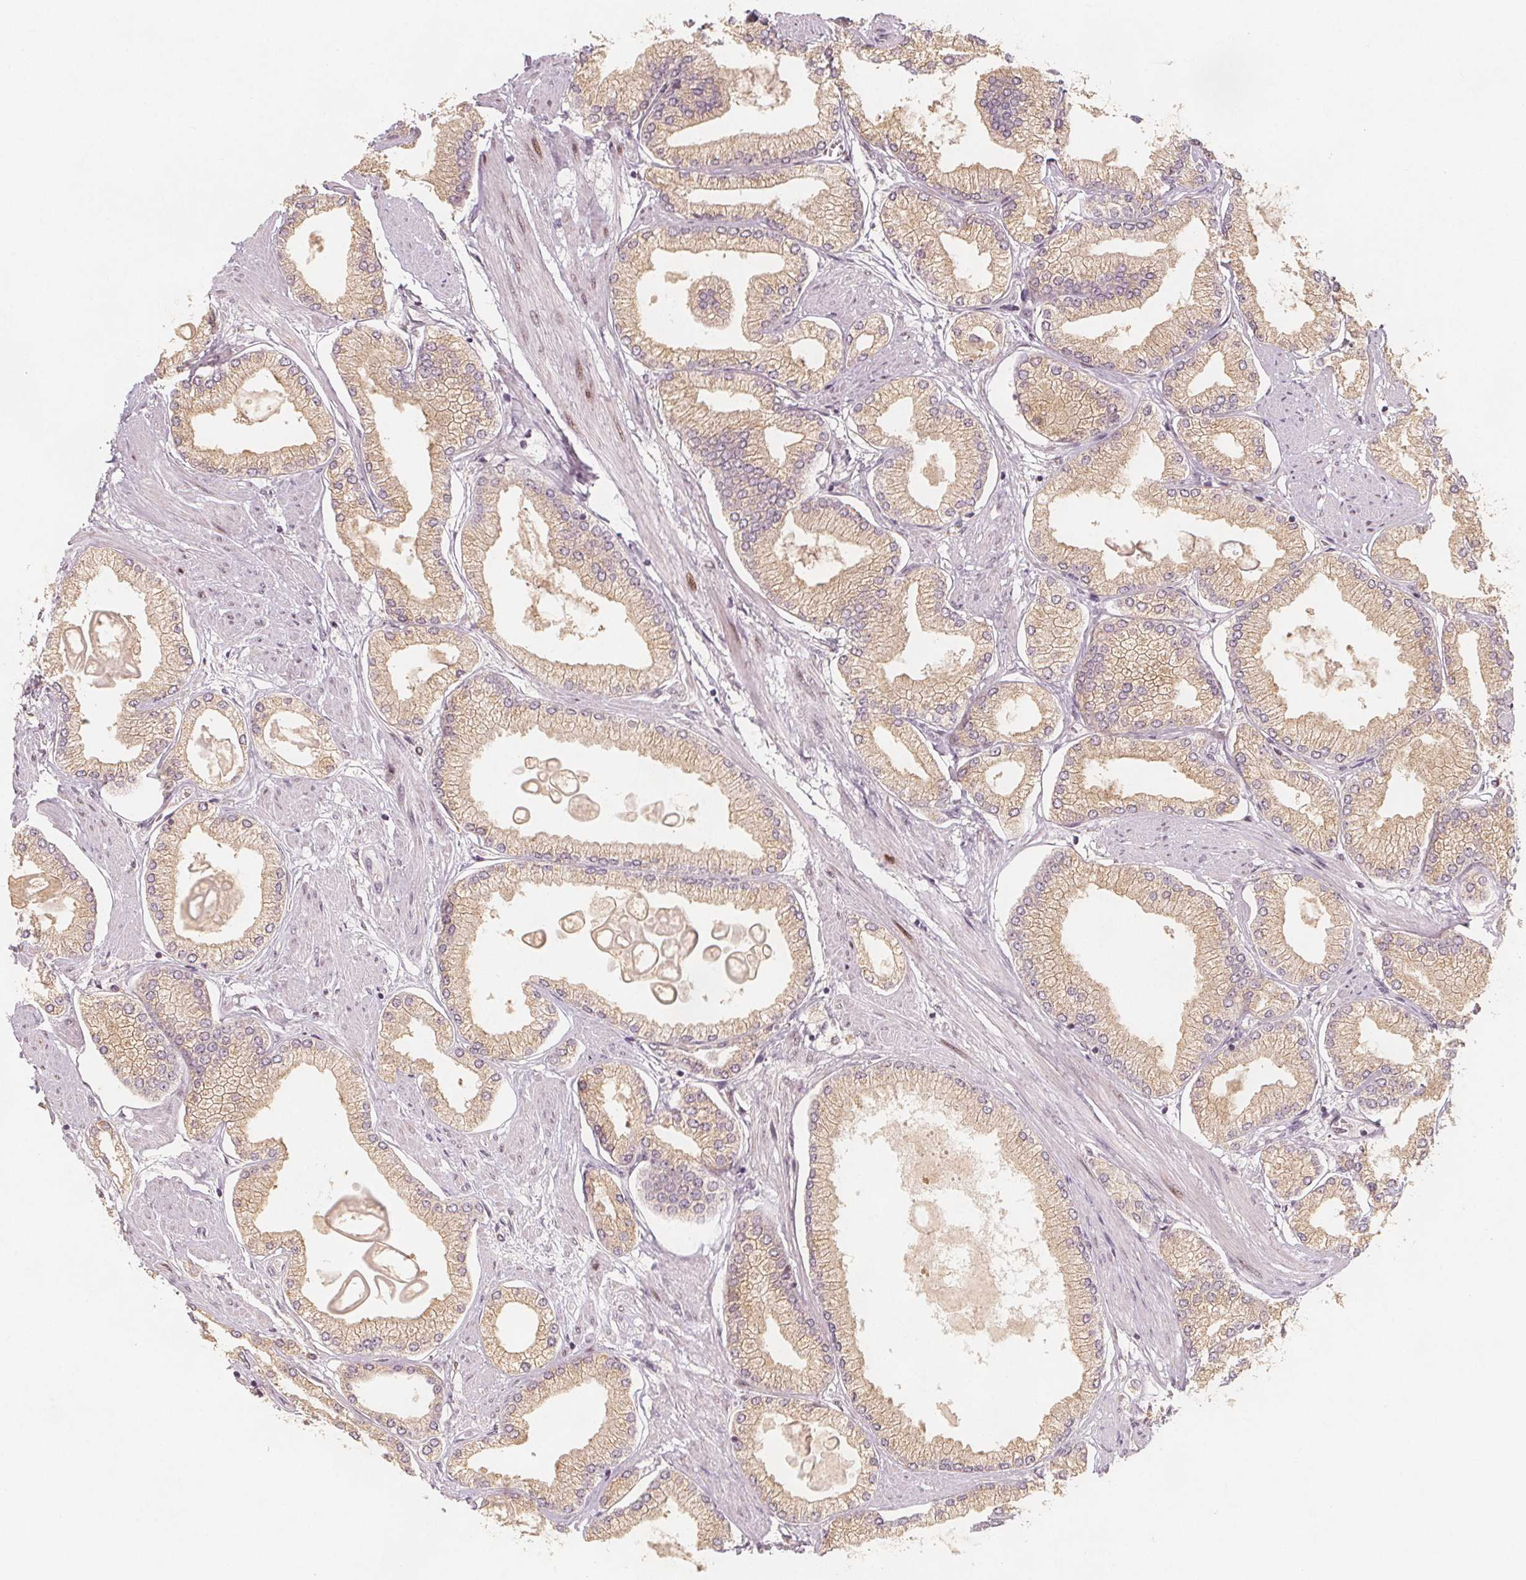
{"staining": {"intensity": "weak", "quantity": ">75%", "location": "cytoplasmic/membranous"}, "tissue": "prostate cancer", "cell_type": "Tumor cells", "image_type": "cancer", "snomed": [{"axis": "morphology", "description": "Adenocarcinoma, High grade"}, {"axis": "topography", "description": "Prostate"}], "caption": "The photomicrograph shows a brown stain indicating the presence of a protein in the cytoplasmic/membranous of tumor cells in high-grade adenocarcinoma (prostate).", "gene": "NCSTN", "patient": {"sex": "male", "age": 68}}